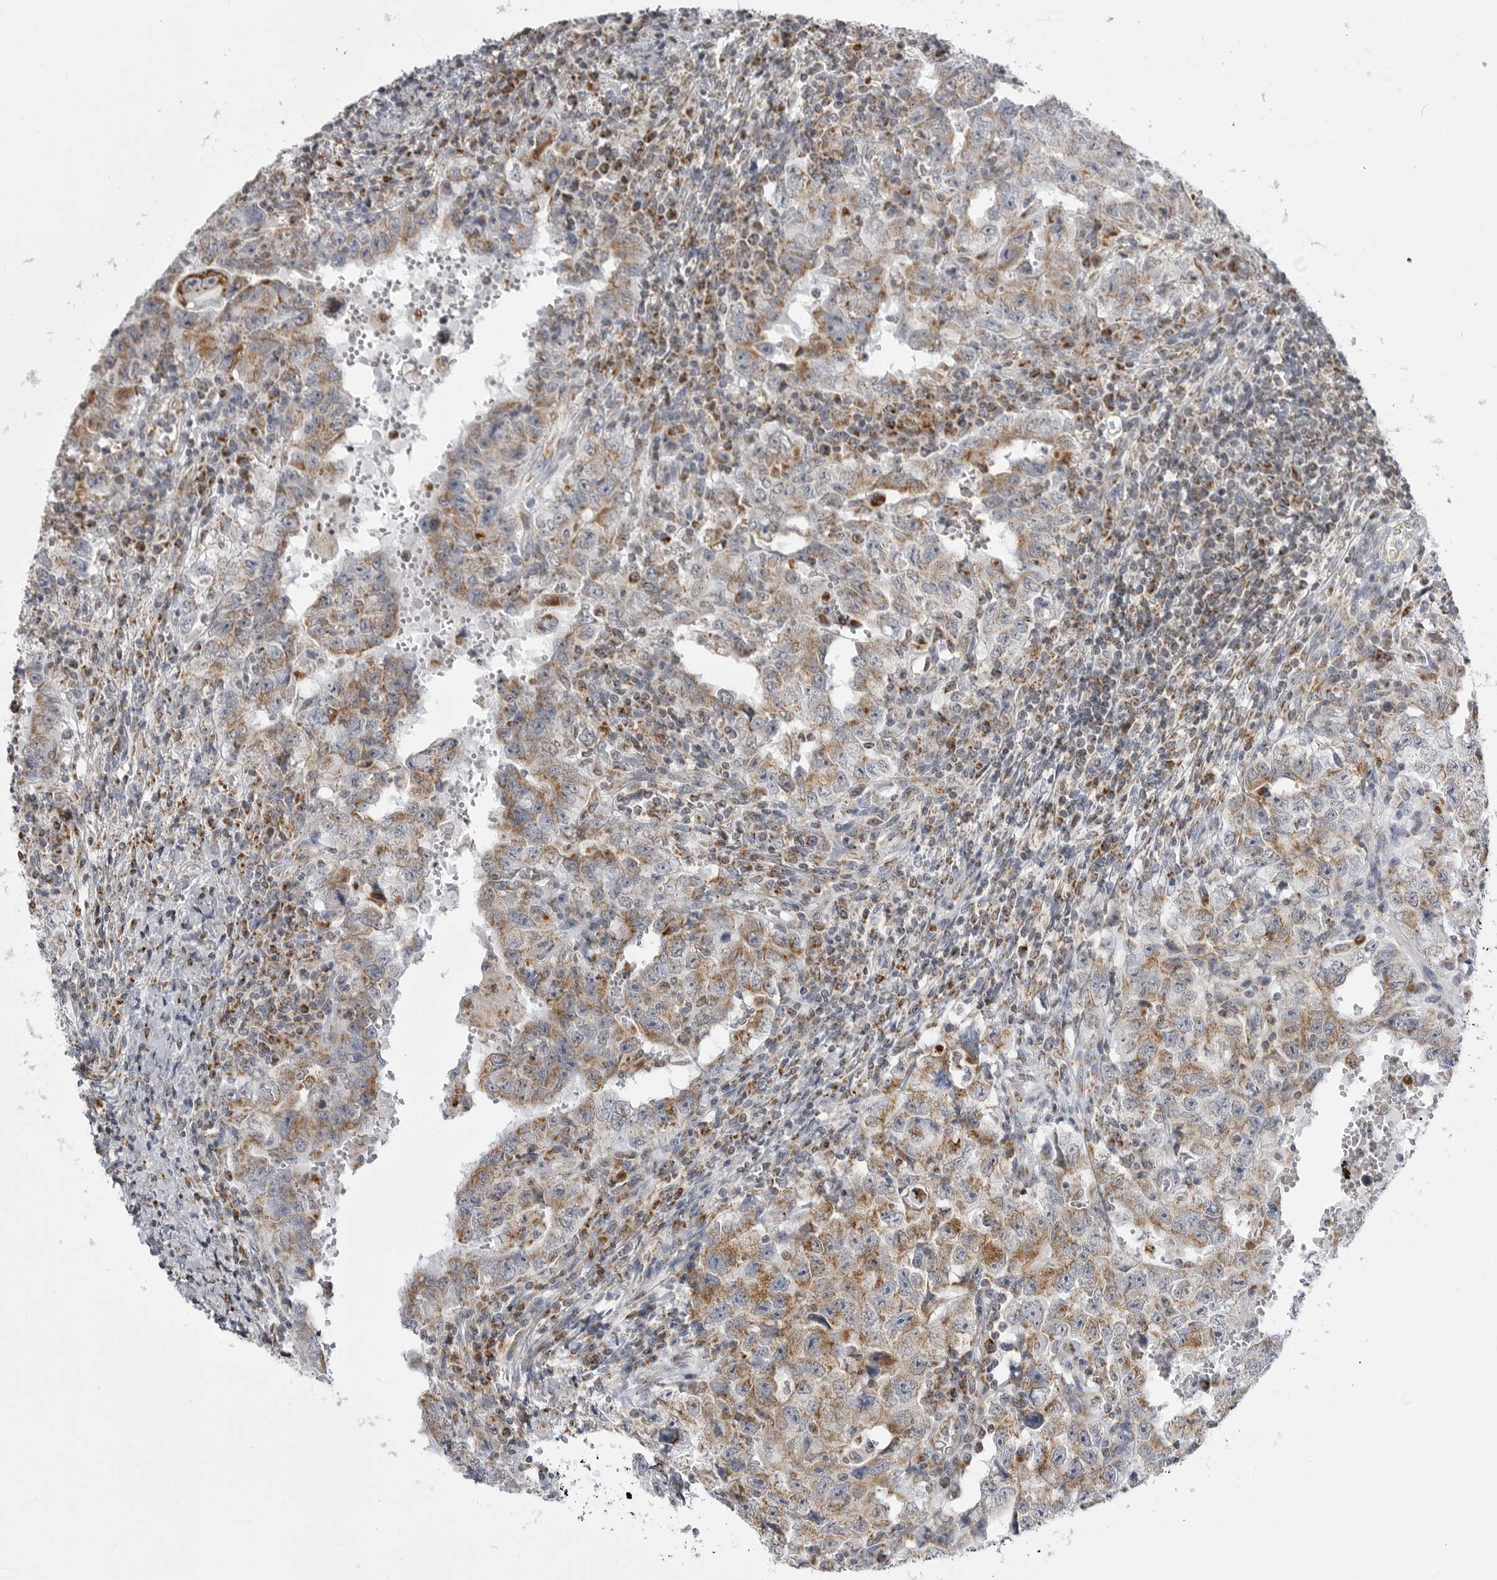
{"staining": {"intensity": "moderate", "quantity": "25%-75%", "location": "cytoplasmic/membranous"}, "tissue": "testis cancer", "cell_type": "Tumor cells", "image_type": "cancer", "snomed": [{"axis": "morphology", "description": "Carcinoma, Embryonal, NOS"}, {"axis": "topography", "description": "Testis"}], "caption": "Moderate cytoplasmic/membranous positivity for a protein is present in about 25%-75% of tumor cells of testis cancer (embryonal carcinoma) using immunohistochemistry.", "gene": "FH", "patient": {"sex": "male", "age": 26}}